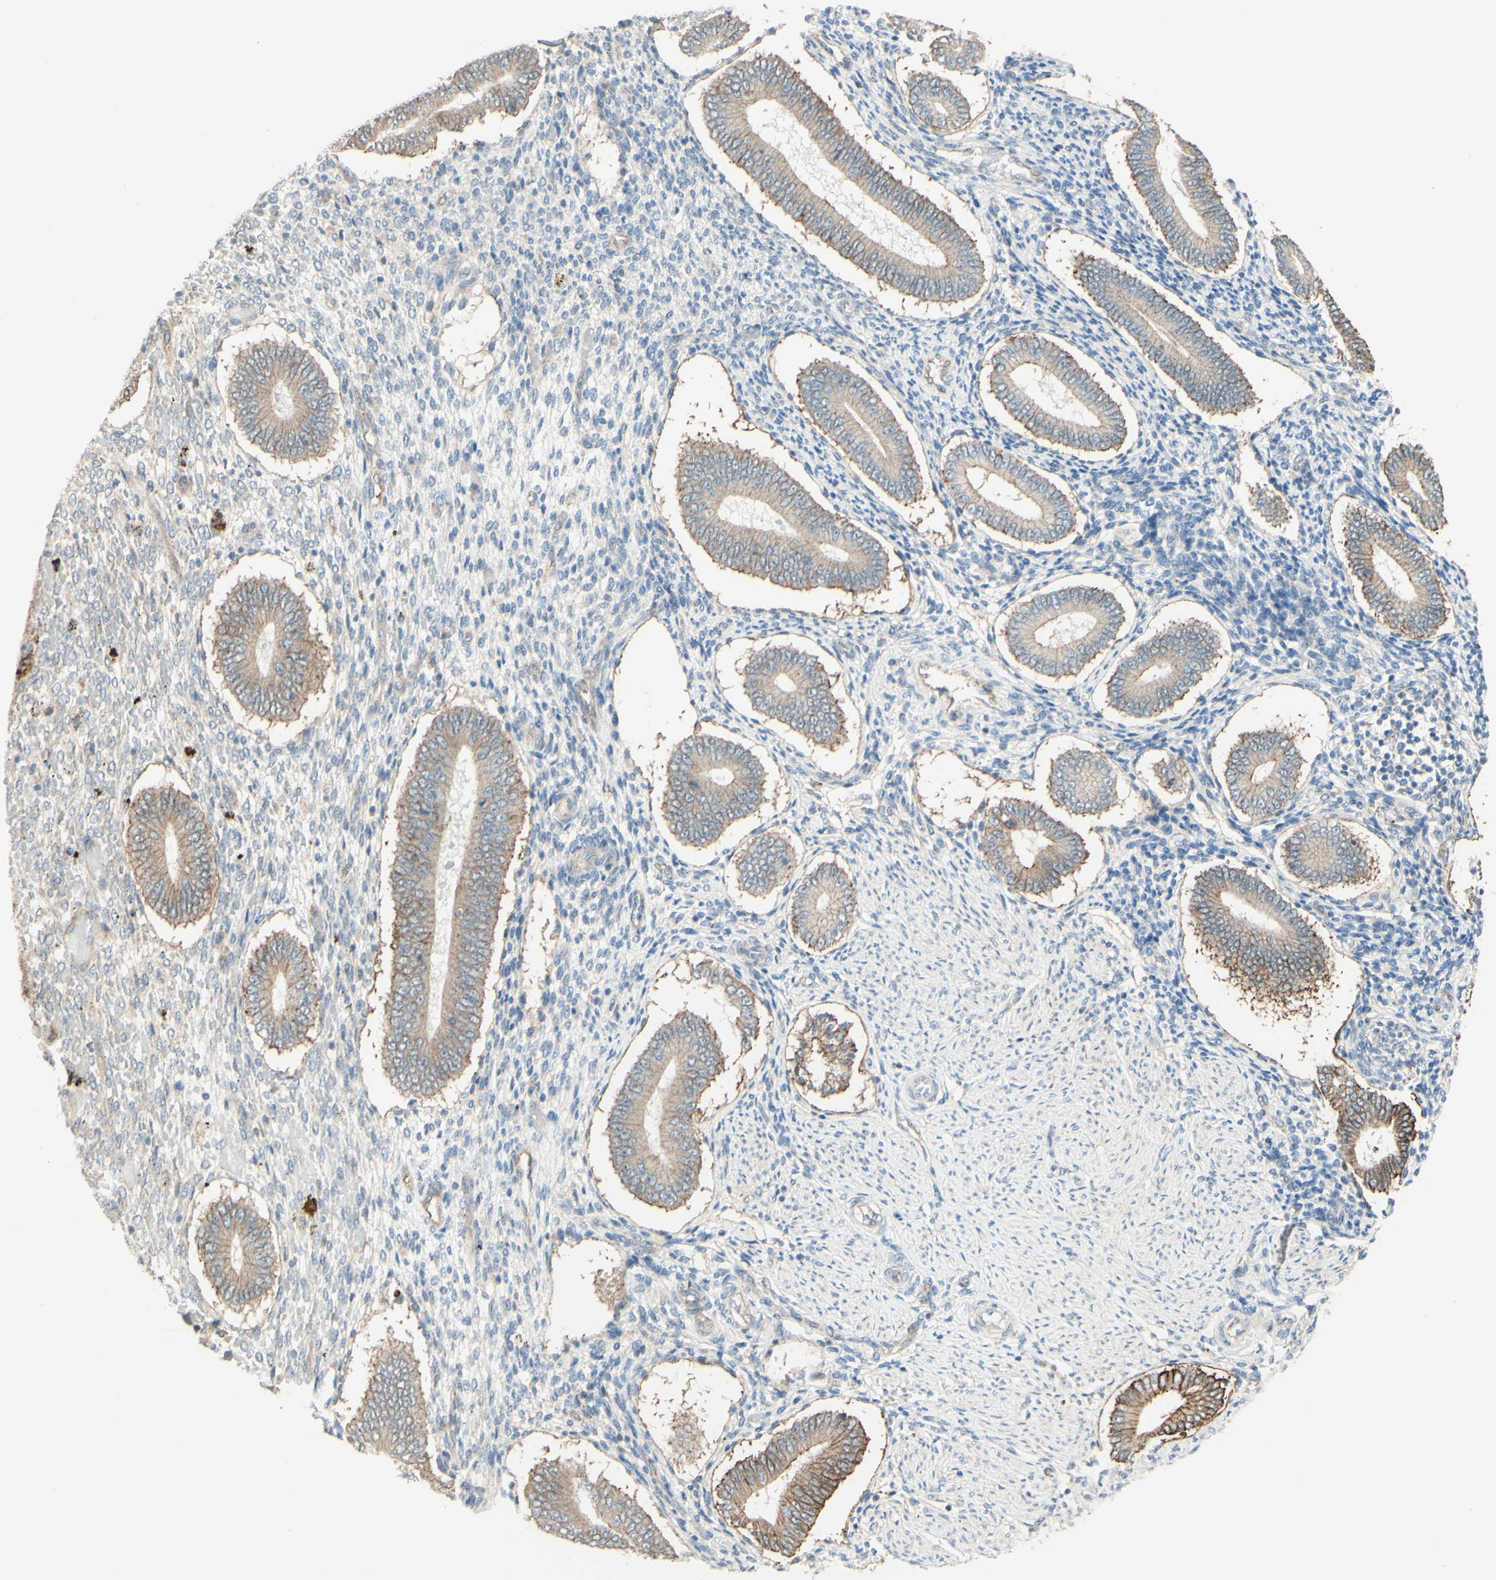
{"staining": {"intensity": "negative", "quantity": "none", "location": "none"}, "tissue": "endometrium", "cell_type": "Cells in endometrial stroma", "image_type": "normal", "snomed": [{"axis": "morphology", "description": "Normal tissue, NOS"}, {"axis": "topography", "description": "Endometrium"}], "caption": "DAB (3,3'-diaminobenzidine) immunohistochemical staining of unremarkable human endometrium shows no significant expression in cells in endometrial stroma.", "gene": "RNF149", "patient": {"sex": "female", "age": 42}}